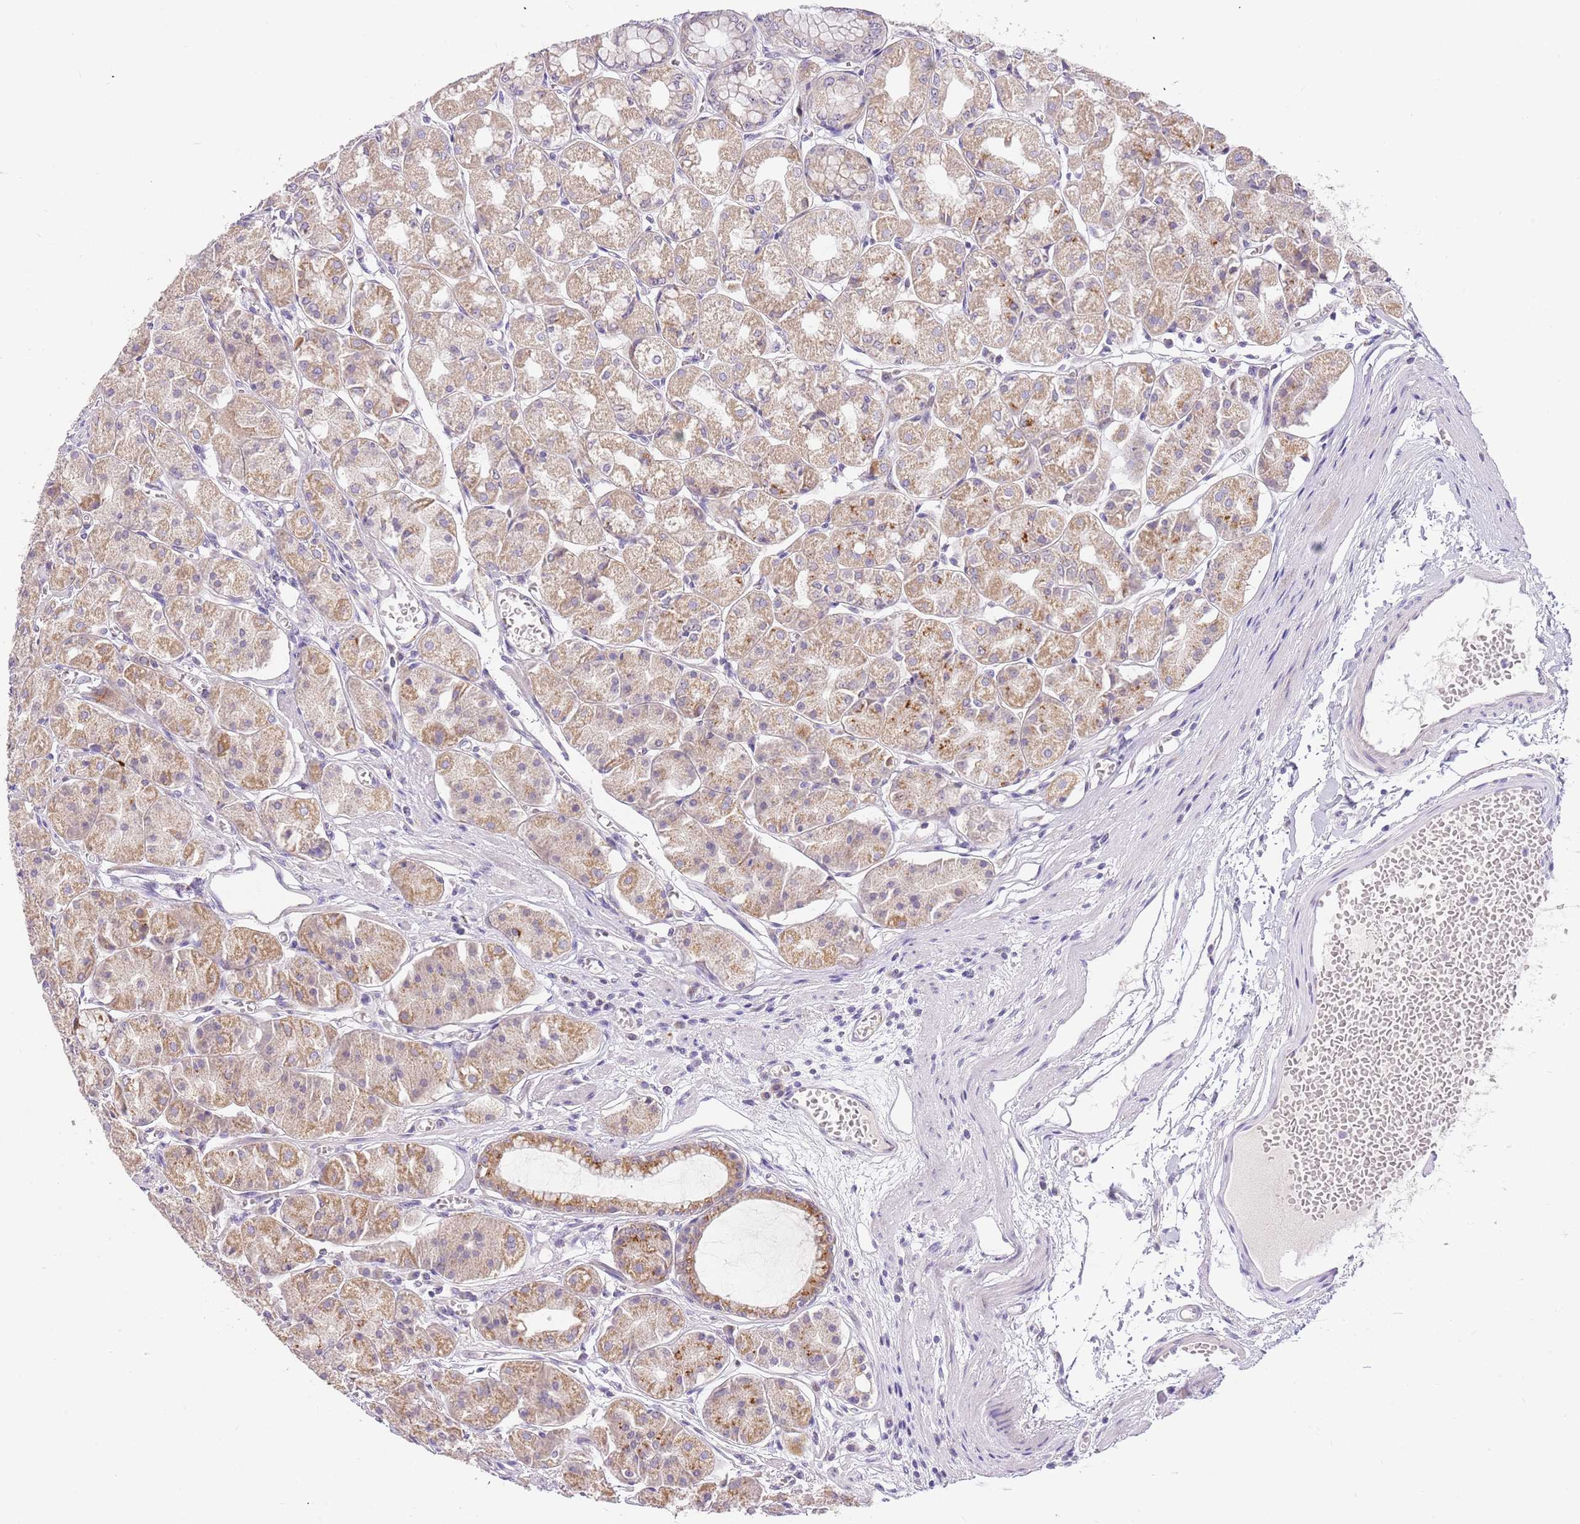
{"staining": {"intensity": "strong", "quantity": ">75%", "location": "cytoplasmic/membranous"}, "tissue": "stomach", "cell_type": "Glandular cells", "image_type": "normal", "snomed": [{"axis": "morphology", "description": "Normal tissue, NOS"}, {"axis": "topography", "description": "Stomach"}], "caption": "An image showing strong cytoplasmic/membranous expression in approximately >75% of glandular cells in normal stomach, as visualized by brown immunohistochemical staining.", "gene": "DNAJA3", "patient": {"sex": "male", "age": 55}}